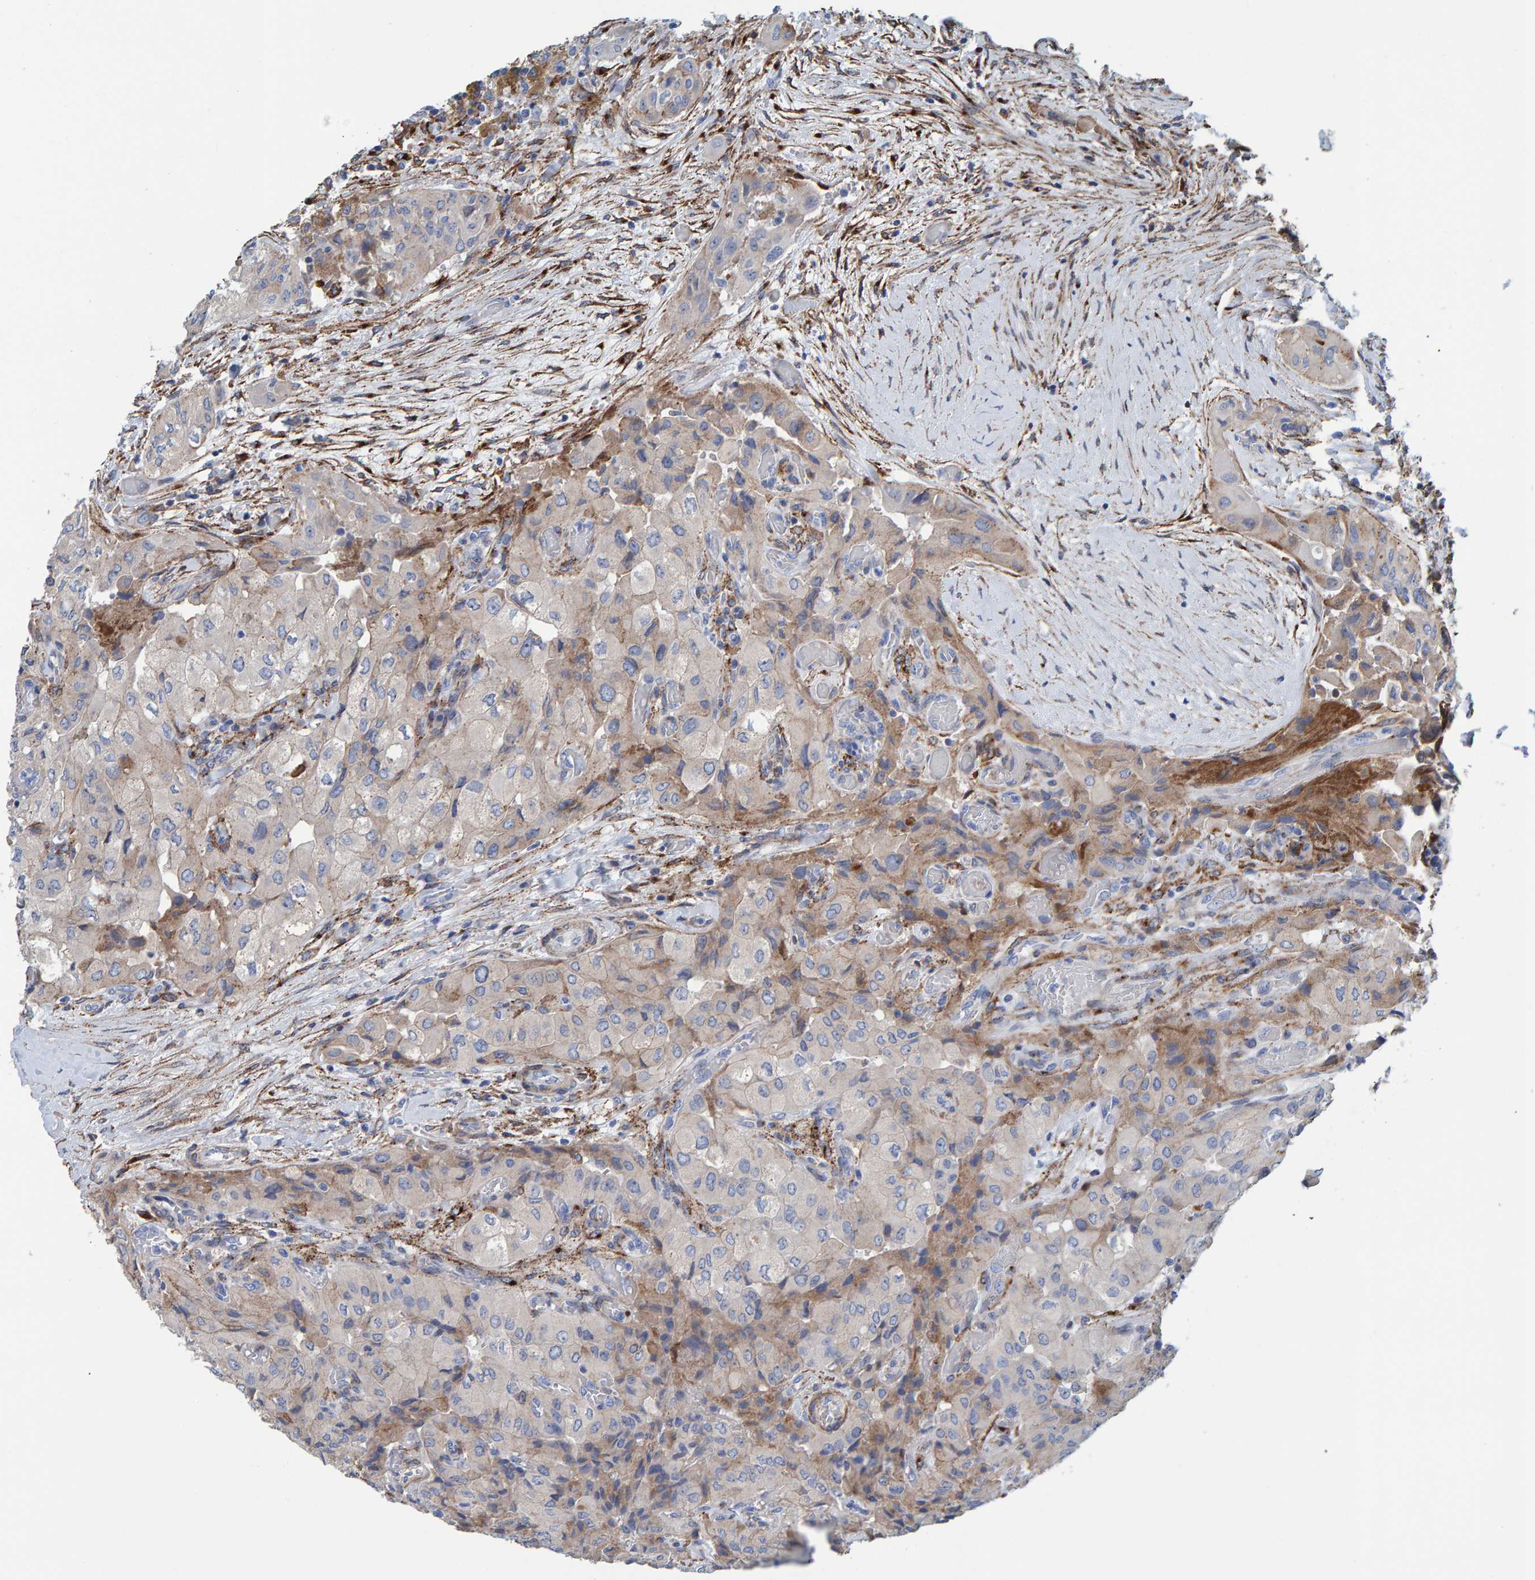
{"staining": {"intensity": "negative", "quantity": "none", "location": "none"}, "tissue": "thyroid cancer", "cell_type": "Tumor cells", "image_type": "cancer", "snomed": [{"axis": "morphology", "description": "Papillary adenocarcinoma, NOS"}, {"axis": "topography", "description": "Thyroid gland"}], "caption": "High power microscopy image of an immunohistochemistry micrograph of thyroid papillary adenocarcinoma, revealing no significant expression in tumor cells. The staining was performed using DAB to visualize the protein expression in brown, while the nuclei were stained in blue with hematoxylin (Magnification: 20x).", "gene": "LRP1", "patient": {"sex": "female", "age": 59}}